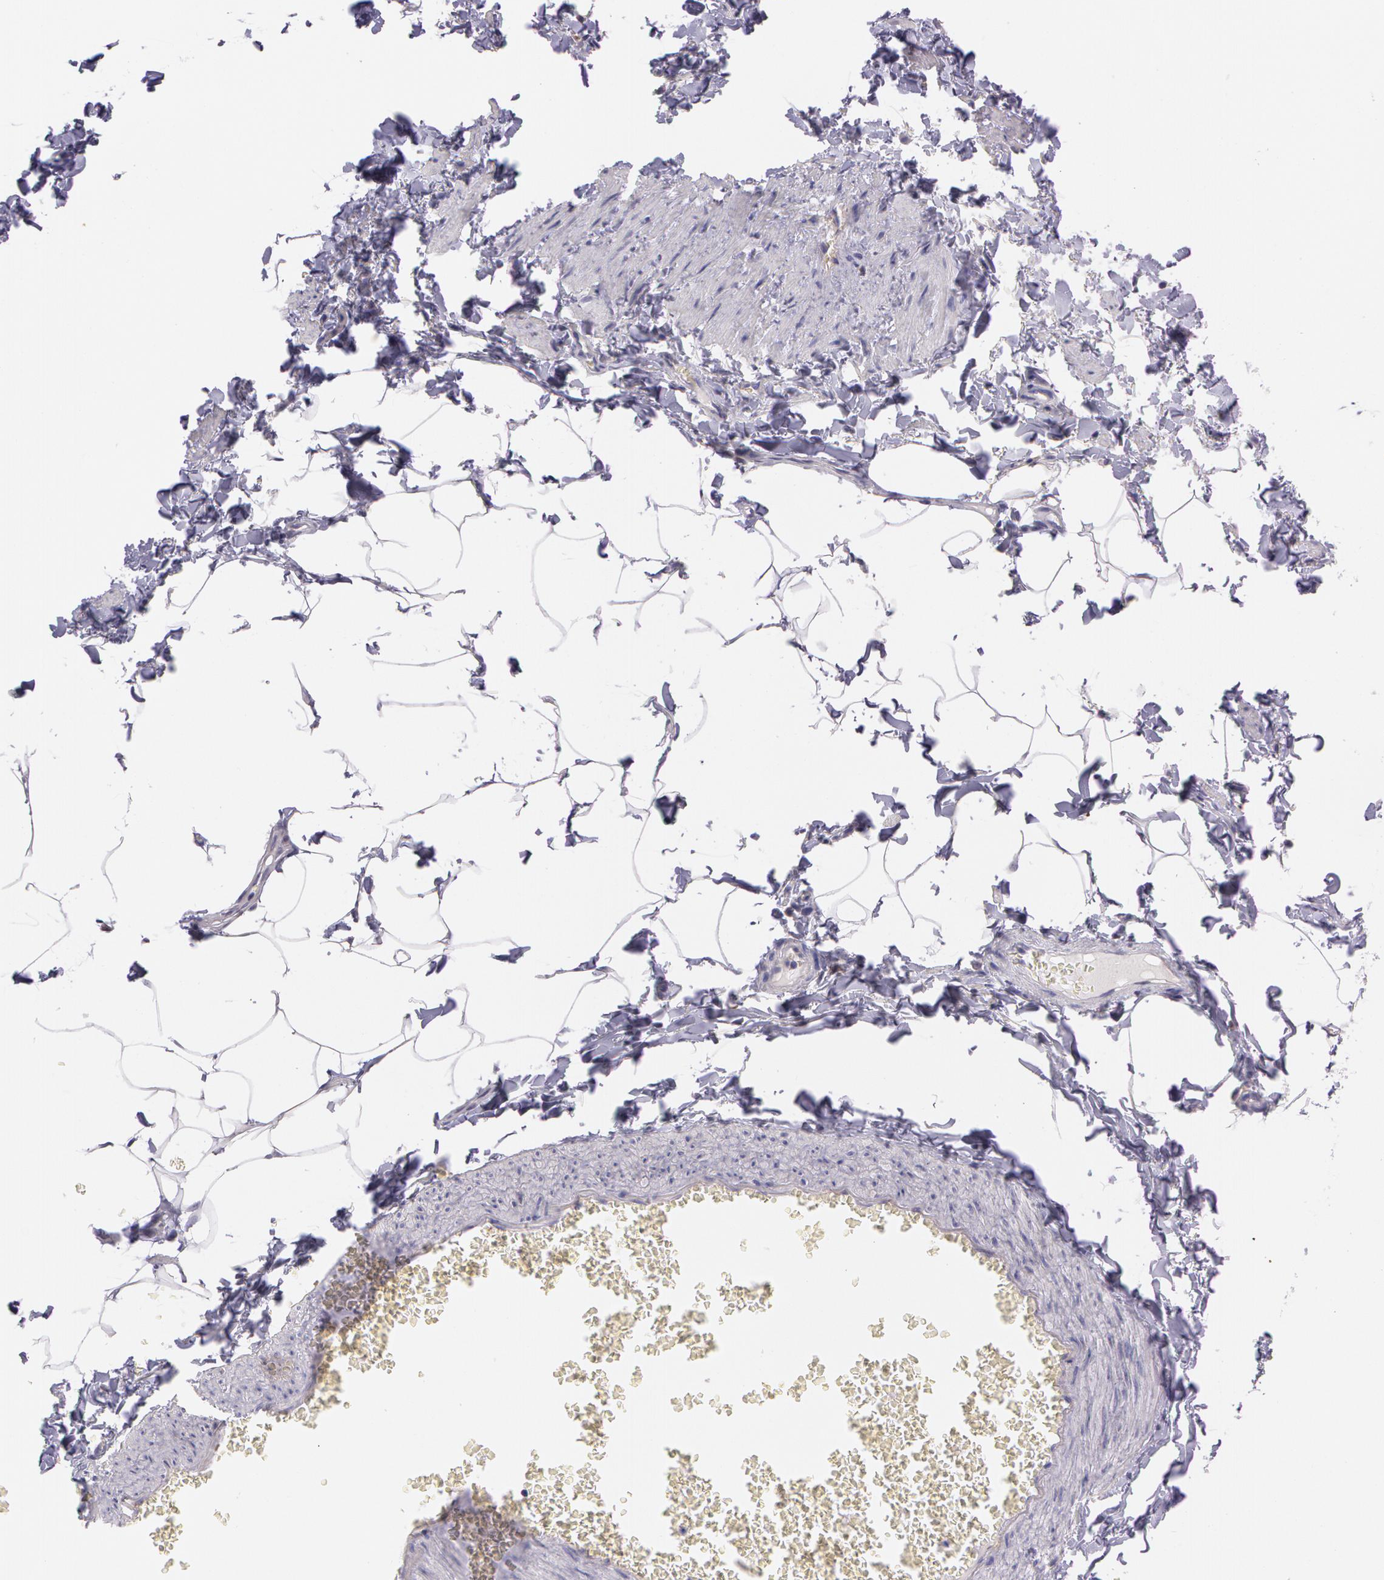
{"staining": {"intensity": "negative", "quantity": "<25%", "location": "none"}, "tissue": "adipose tissue", "cell_type": "Adipocytes", "image_type": "normal", "snomed": [{"axis": "morphology", "description": "Normal tissue, NOS"}, {"axis": "topography", "description": "Vascular tissue"}], "caption": "This is an immunohistochemistry (IHC) histopathology image of unremarkable adipose tissue. There is no positivity in adipocytes.", "gene": "LY75", "patient": {"sex": "male", "age": 41}}